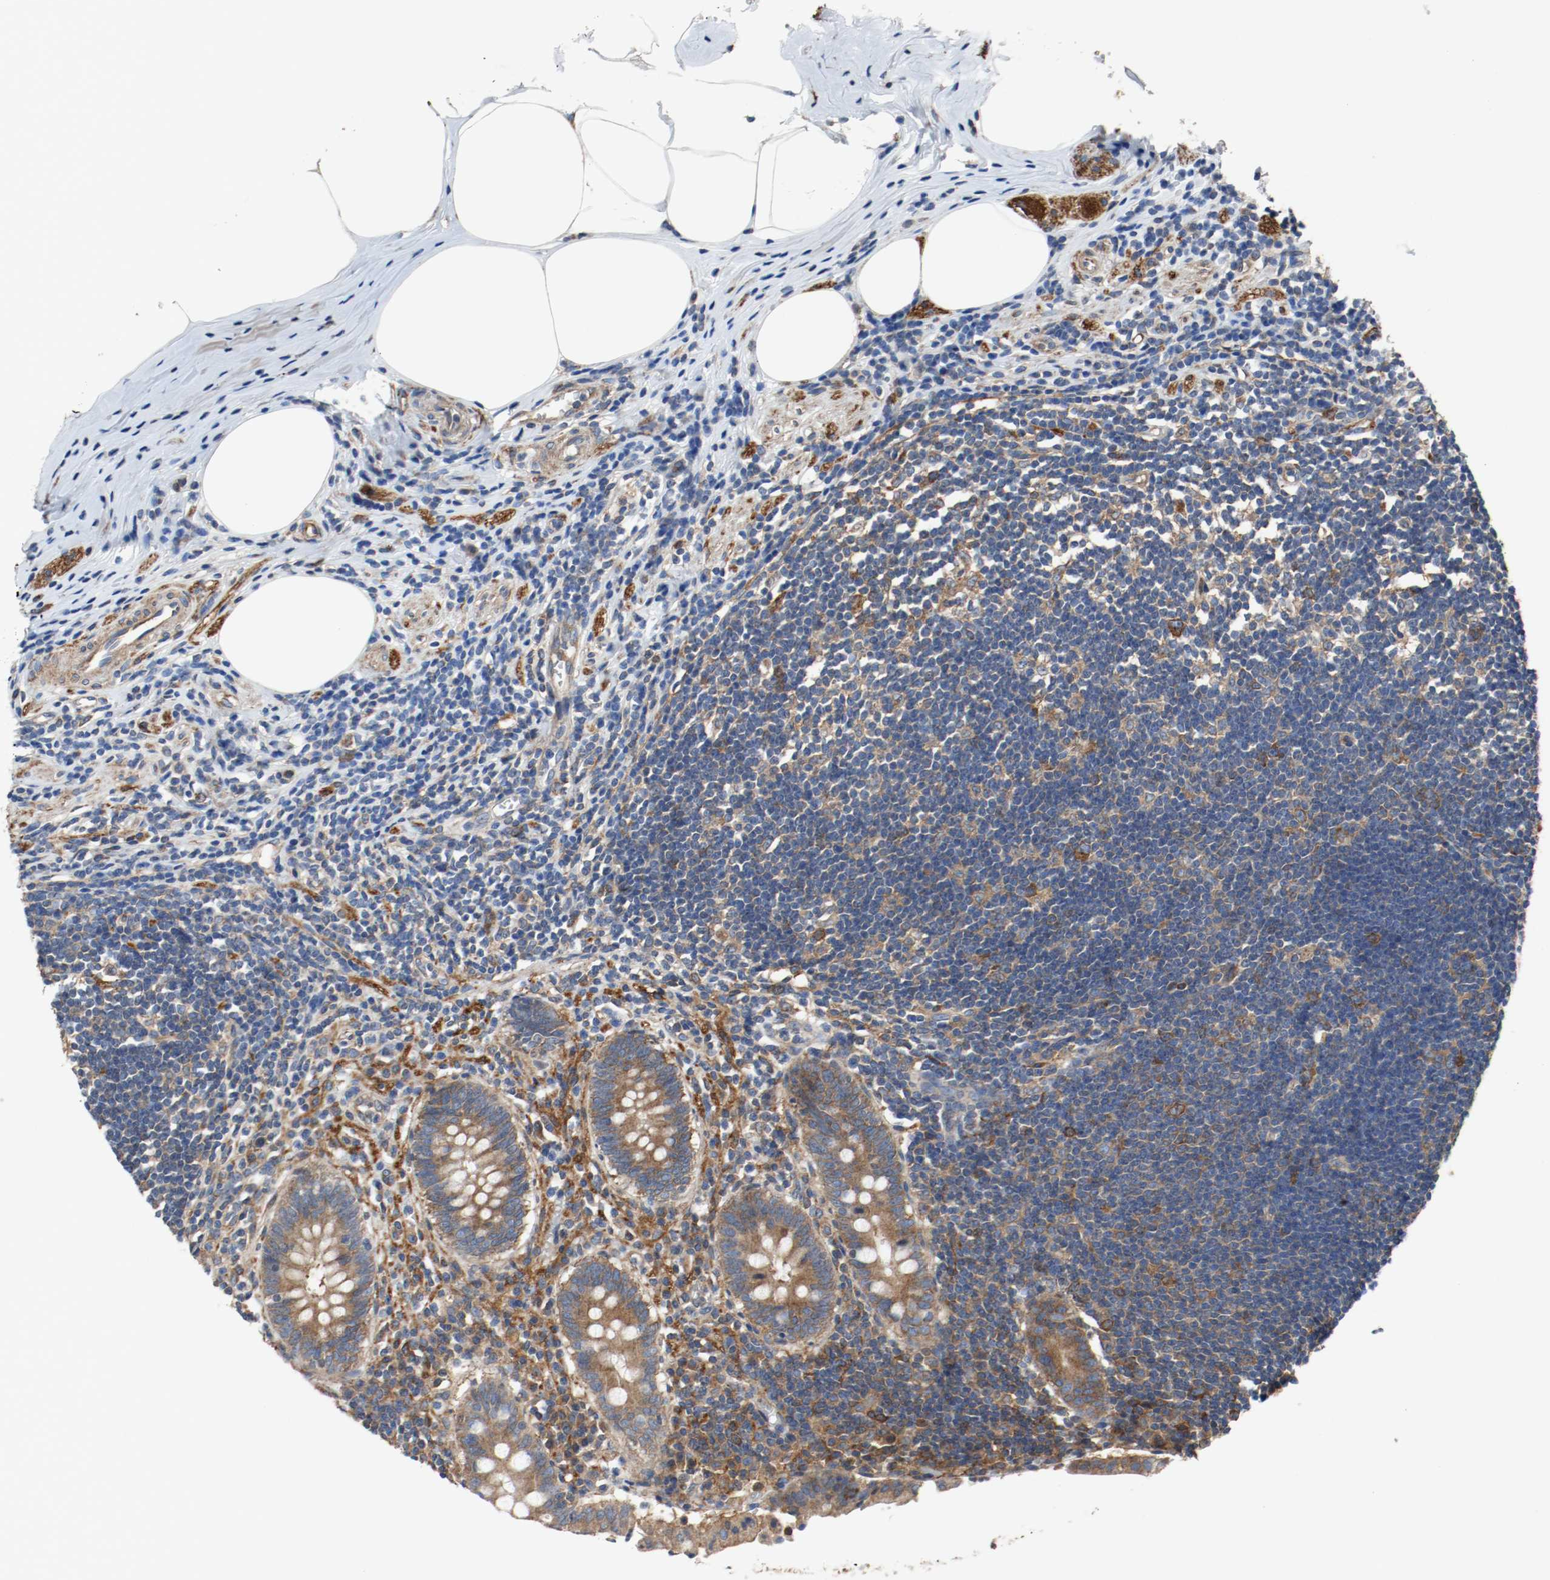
{"staining": {"intensity": "moderate", "quantity": ">75%", "location": "cytoplasmic/membranous"}, "tissue": "appendix", "cell_type": "Glandular cells", "image_type": "normal", "snomed": [{"axis": "morphology", "description": "Normal tissue, NOS"}, {"axis": "topography", "description": "Appendix"}], "caption": "Protein staining reveals moderate cytoplasmic/membranous positivity in approximately >75% of glandular cells in unremarkable appendix.", "gene": "TUBA3D", "patient": {"sex": "female", "age": 50}}